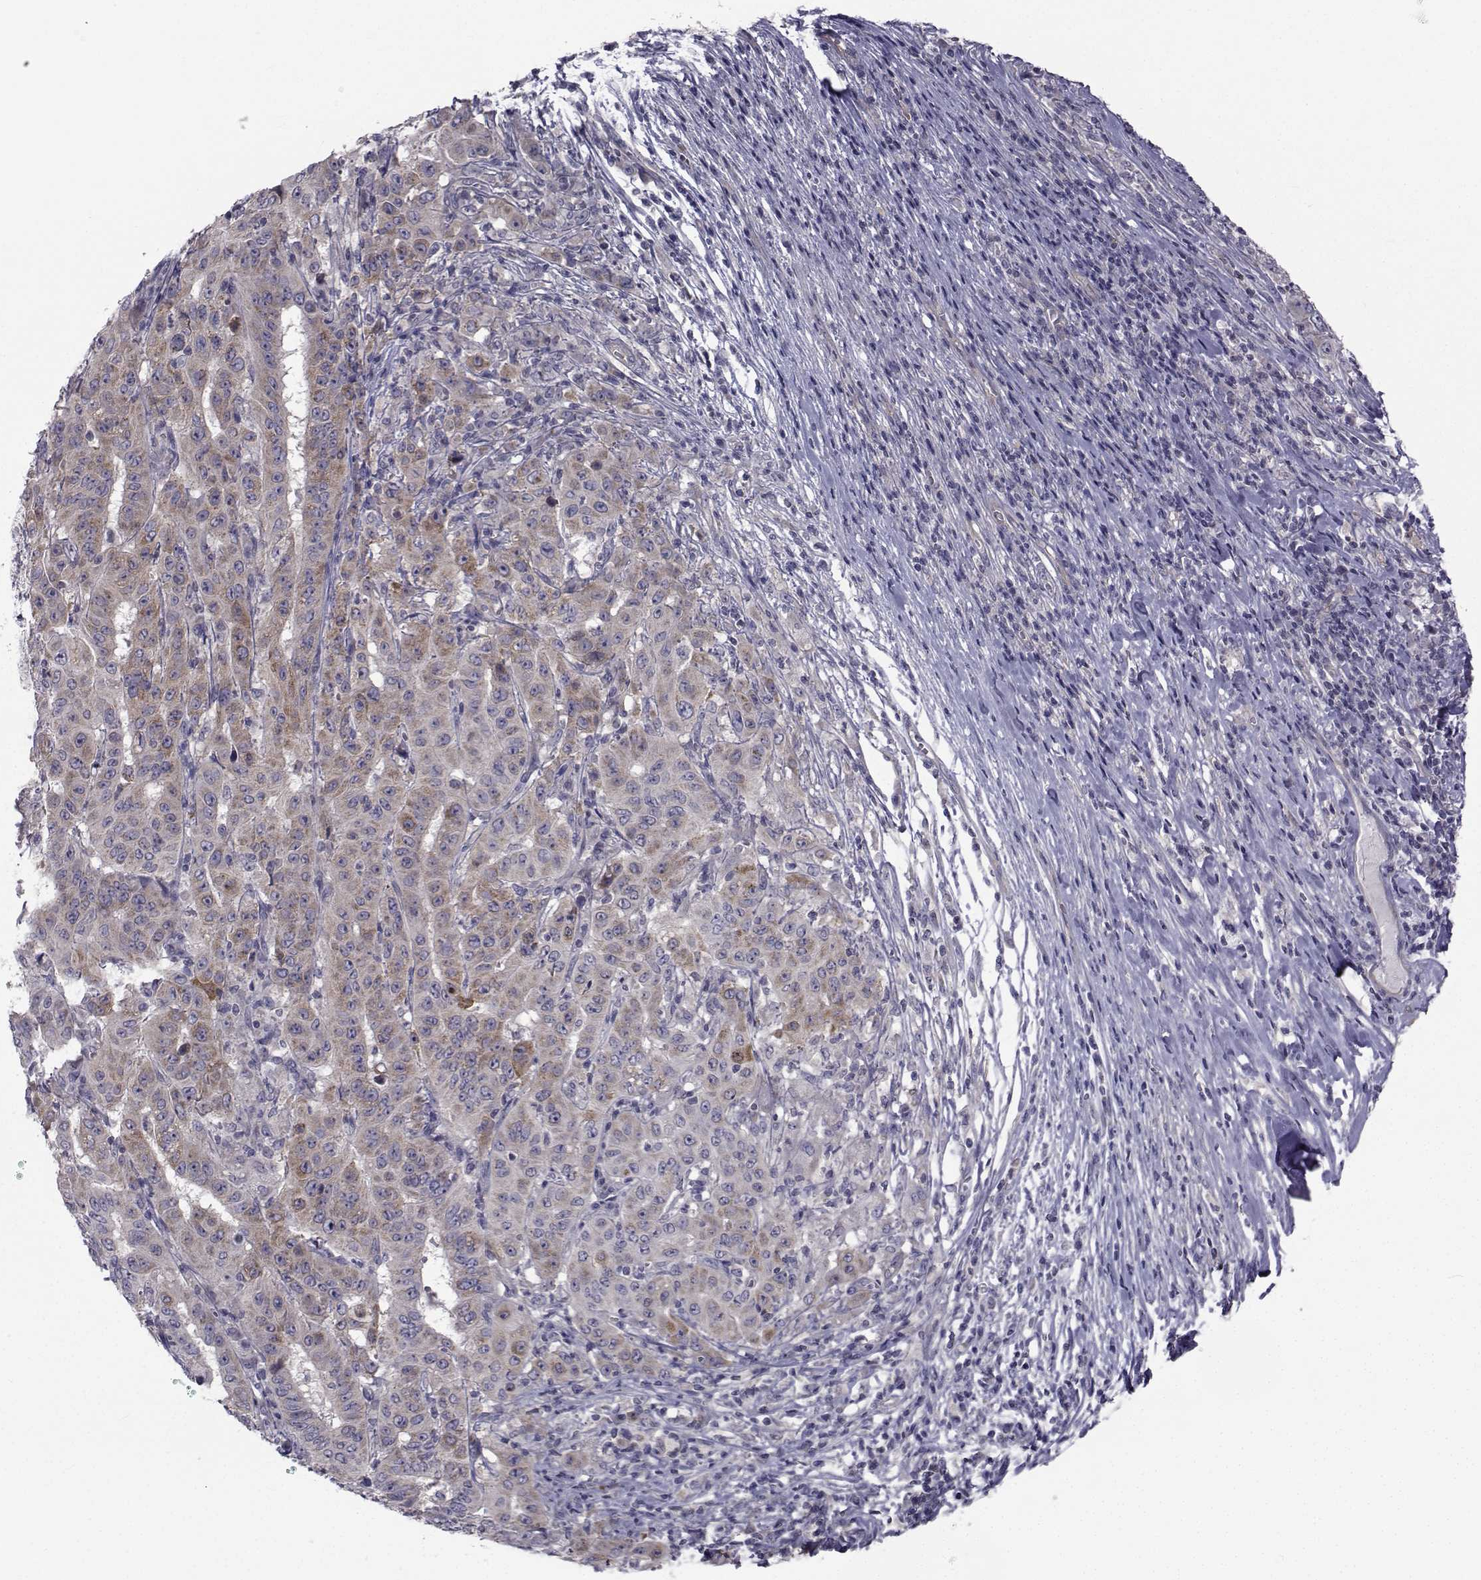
{"staining": {"intensity": "moderate", "quantity": "<25%", "location": "cytoplasmic/membranous"}, "tissue": "pancreatic cancer", "cell_type": "Tumor cells", "image_type": "cancer", "snomed": [{"axis": "morphology", "description": "Adenocarcinoma, NOS"}, {"axis": "topography", "description": "Pancreas"}], "caption": "Protein staining of pancreatic adenocarcinoma tissue shows moderate cytoplasmic/membranous expression in approximately <25% of tumor cells. (DAB (3,3'-diaminobenzidine) IHC with brightfield microscopy, high magnification).", "gene": "CFAP74", "patient": {"sex": "male", "age": 63}}